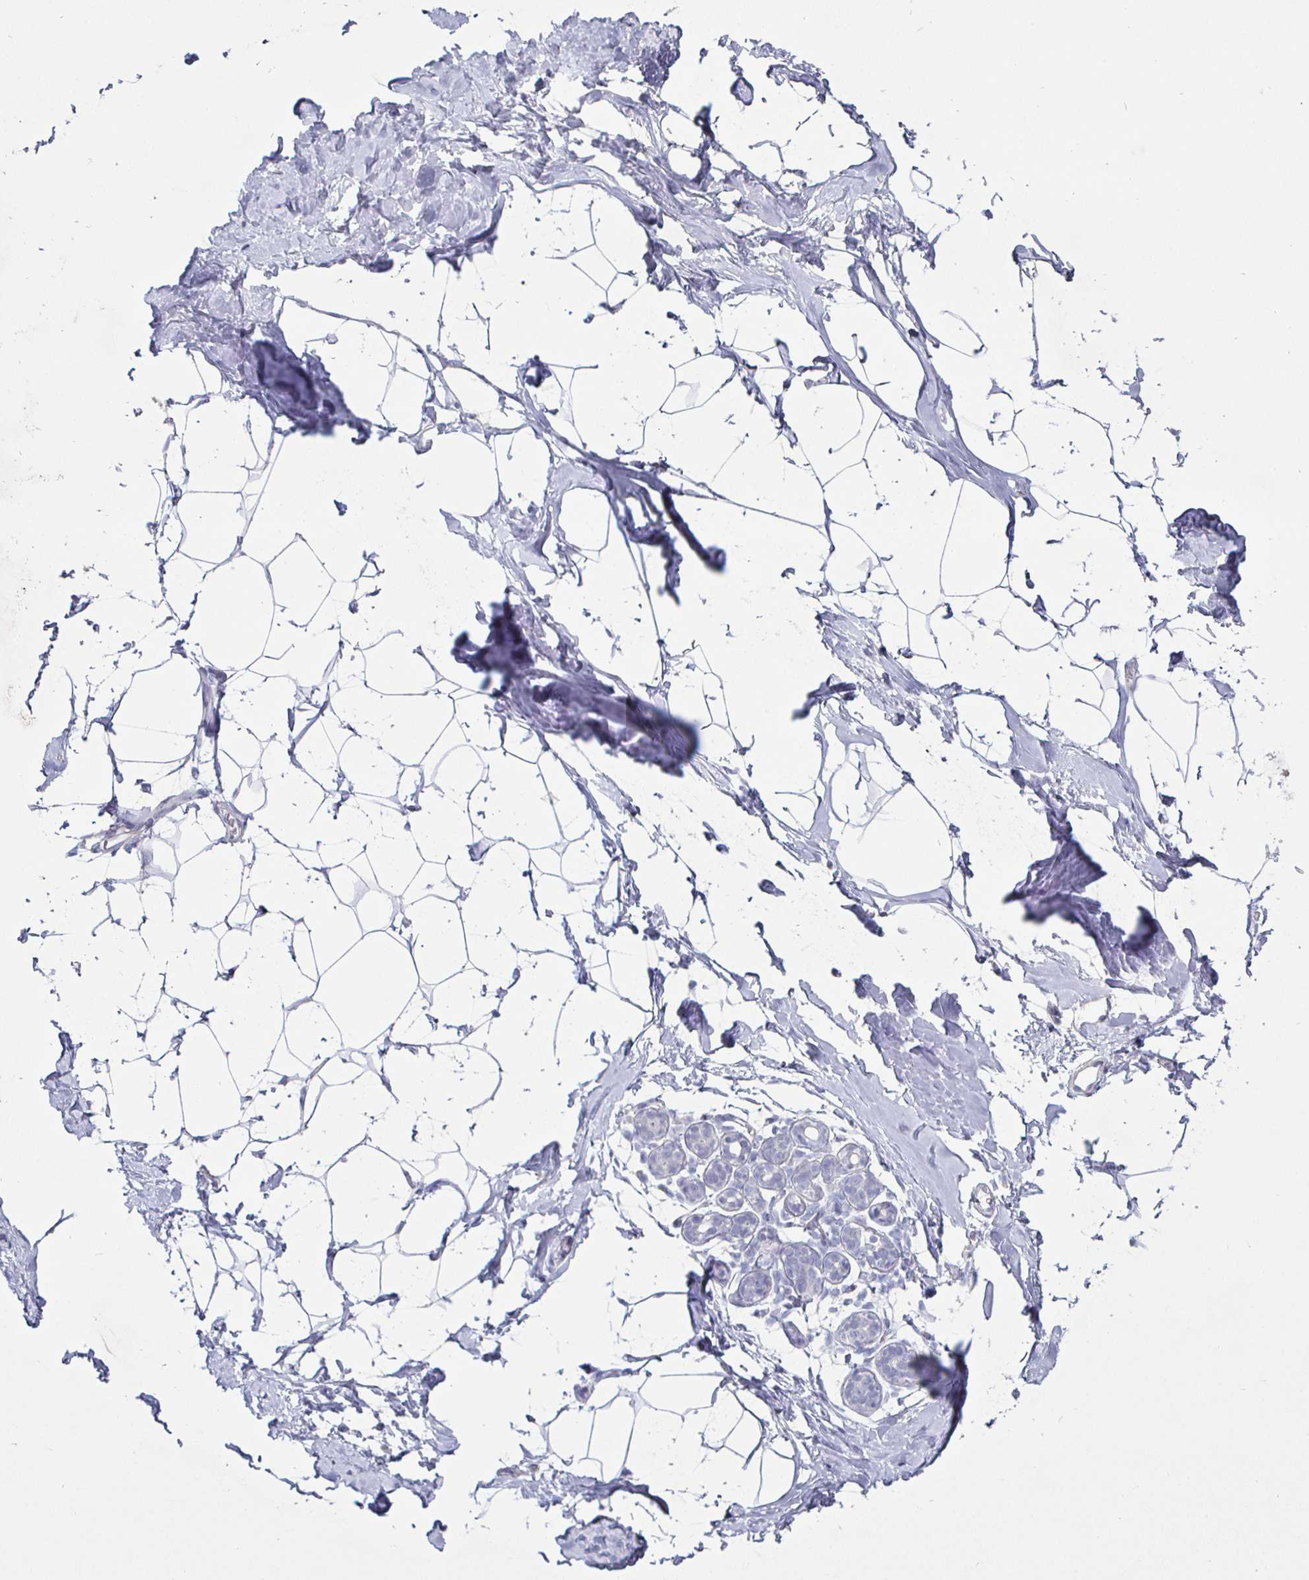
{"staining": {"intensity": "negative", "quantity": "none", "location": "none"}, "tissue": "breast", "cell_type": "Adipocytes", "image_type": "normal", "snomed": [{"axis": "morphology", "description": "Normal tissue, NOS"}, {"axis": "topography", "description": "Breast"}], "caption": "The image demonstrates no significant staining in adipocytes of breast.", "gene": "ENPP1", "patient": {"sex": "female", "age": 32}}